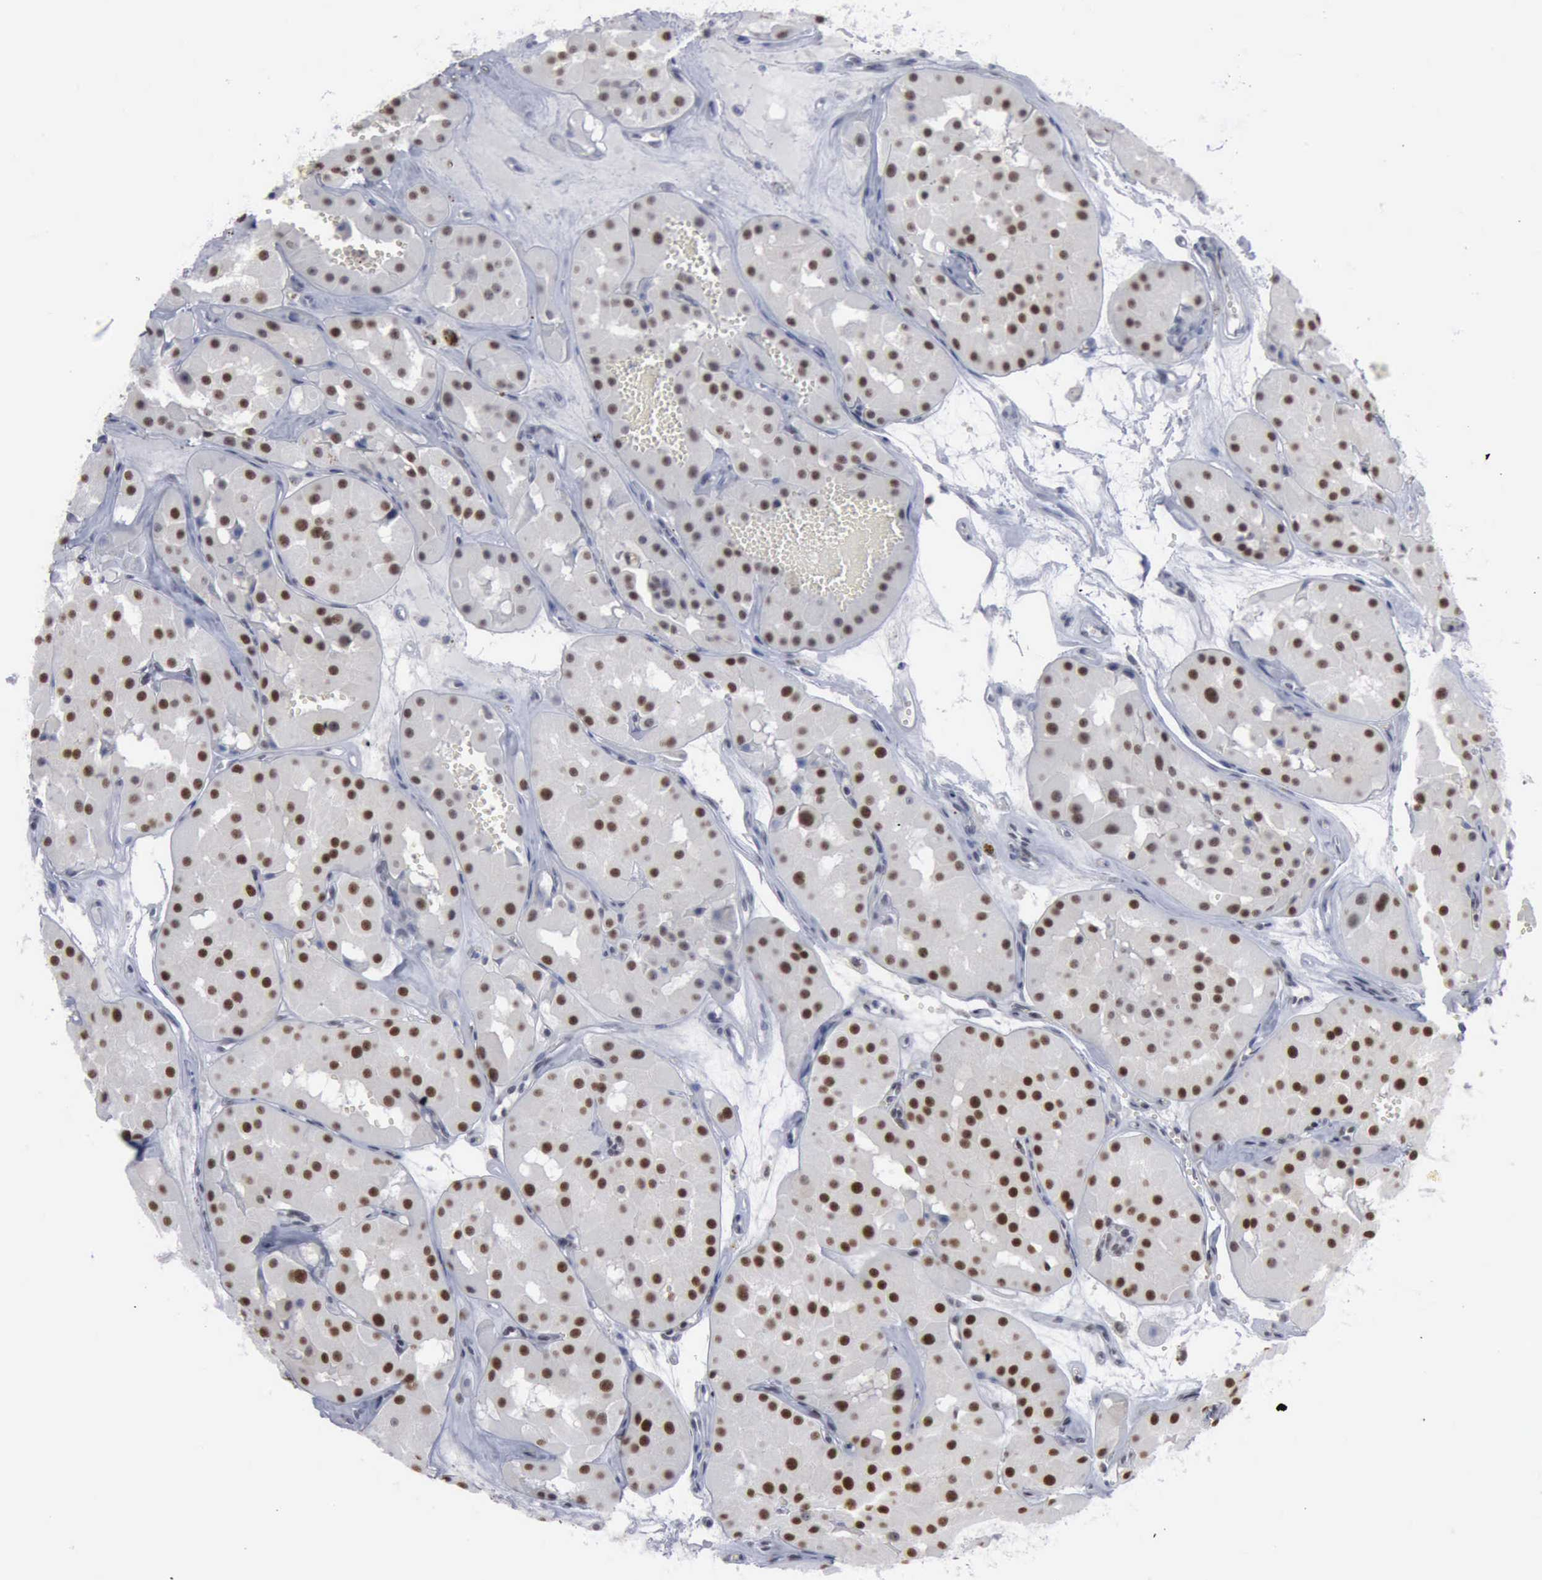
{"staining": {"intensity": "strong", "quantity": ">75%", "location": "nuclear"}, "tissue": "renal cancer", "cell_type": "Tumor cells", "image_type": "cancer", "snomed": [{"axis": "morphology", "description": "Adenocarcinoma, uncertain malignant potential"}, {"axis": "topography", "description": "Kidney"}], "caption": "A high-resolution image shows immunohistochemistry staining of adenocarcinoma,  uncertain malignant potential (renal), which shows strong nuclear staining in about >75% of tumor cells. The staining was performed using DAB (3,3'-diaminobenzidine), with brown indicating positive protein expression. Nuclei are stained blue with hematoxylin.", "gene": "XPA", "patient": {"sex": "male", "age": 63}}